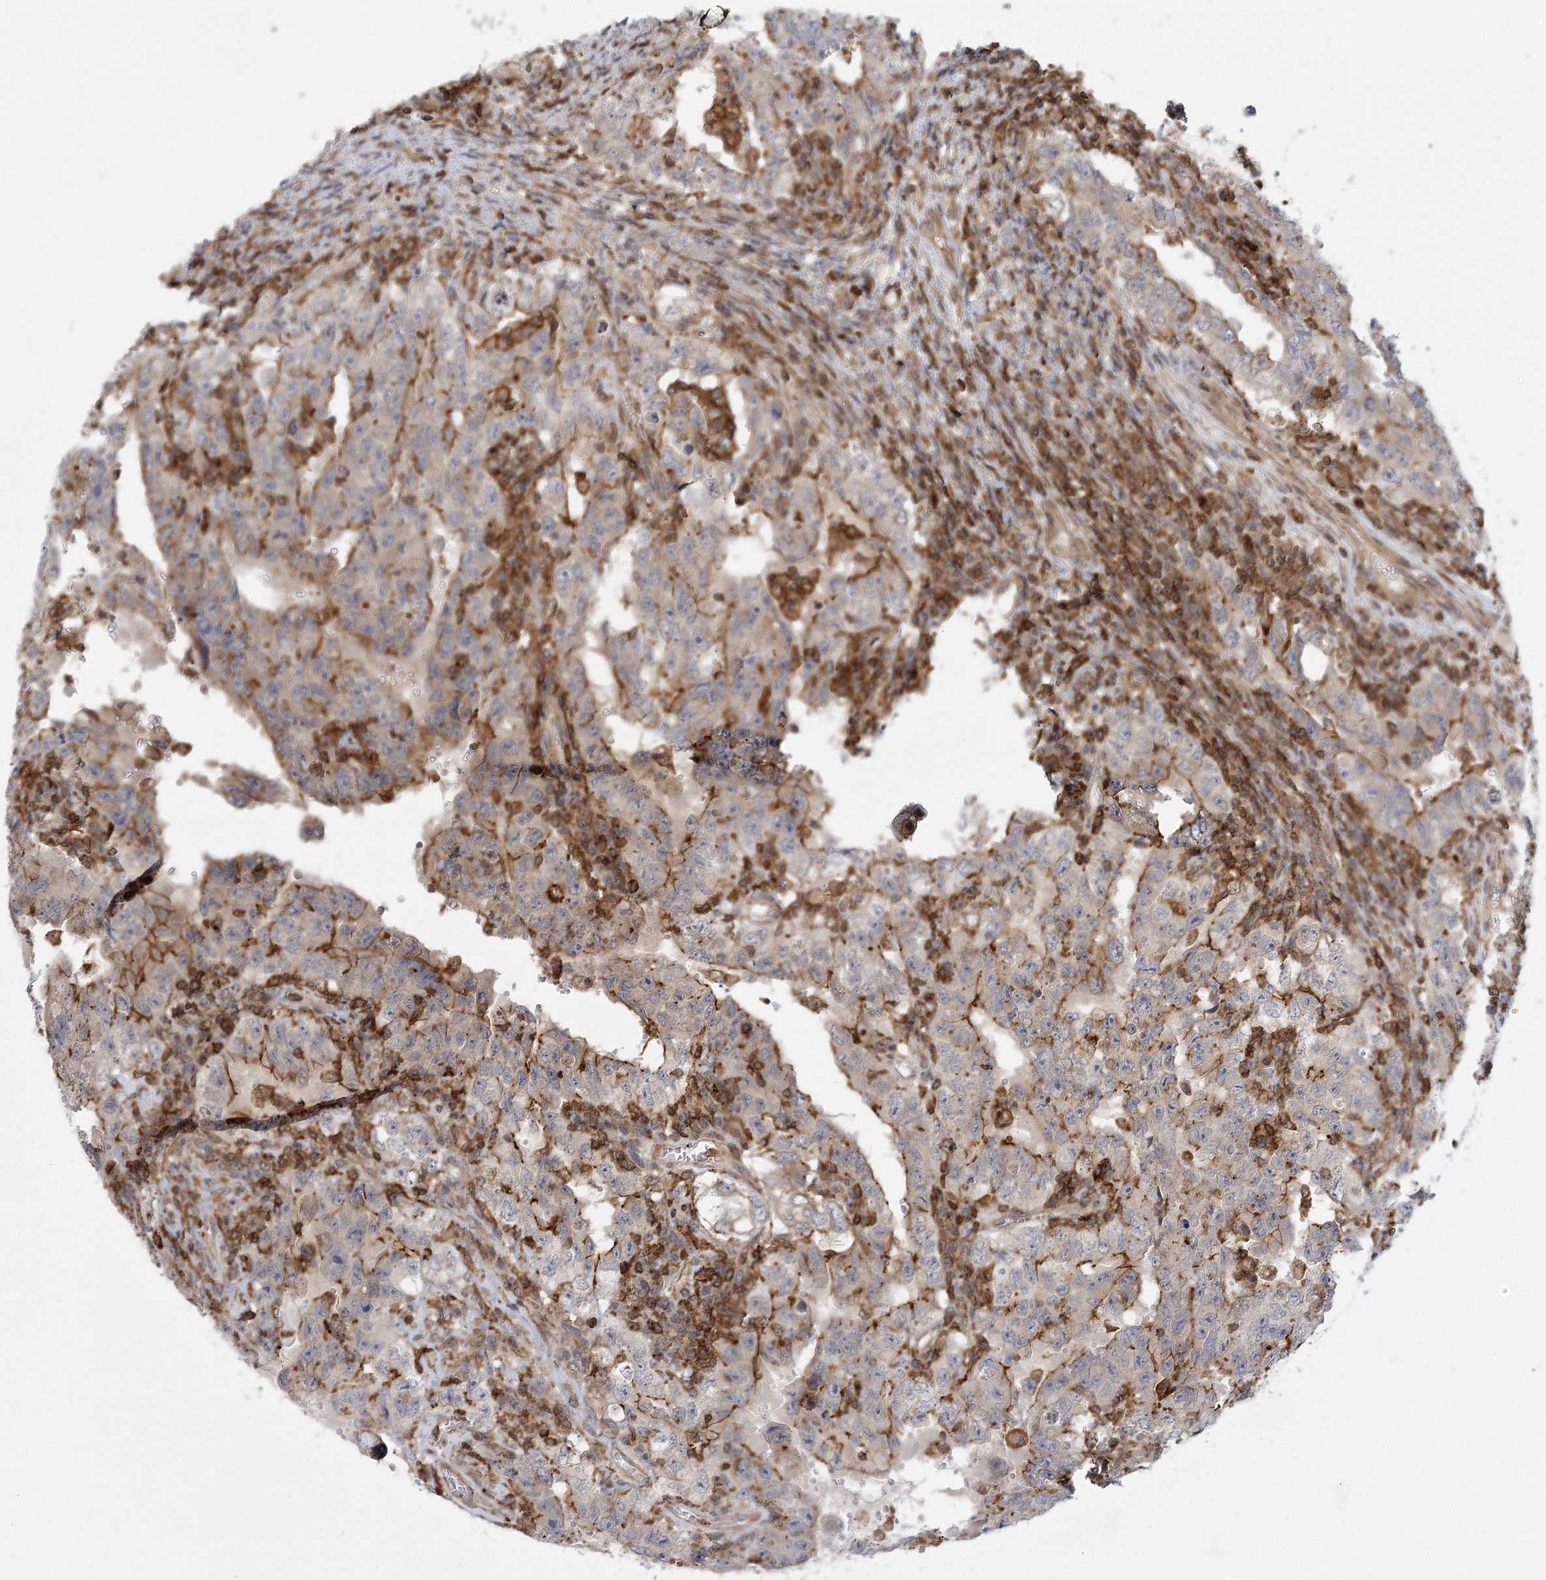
{"staining": {"intensity": "moderate", "quantity": ">75%", "location": "cytoplasmic/membranous"}, "tissue": "testis cancer", "cell_type": "Tumor cells", "image_type": "cancer", "snomed": [{"axis": "morphology", "description": "Carcinoma, Embryonal, NOS"}, {"axis": "topography", "description": "Testis"}], "caption": "Testis cancer tissue demonstrates moderate cytoplasmic/membranous staining in approximately >75% of tumor cells", "gene": "MEPE", "patient": {"sex": "male", "age": 26}}